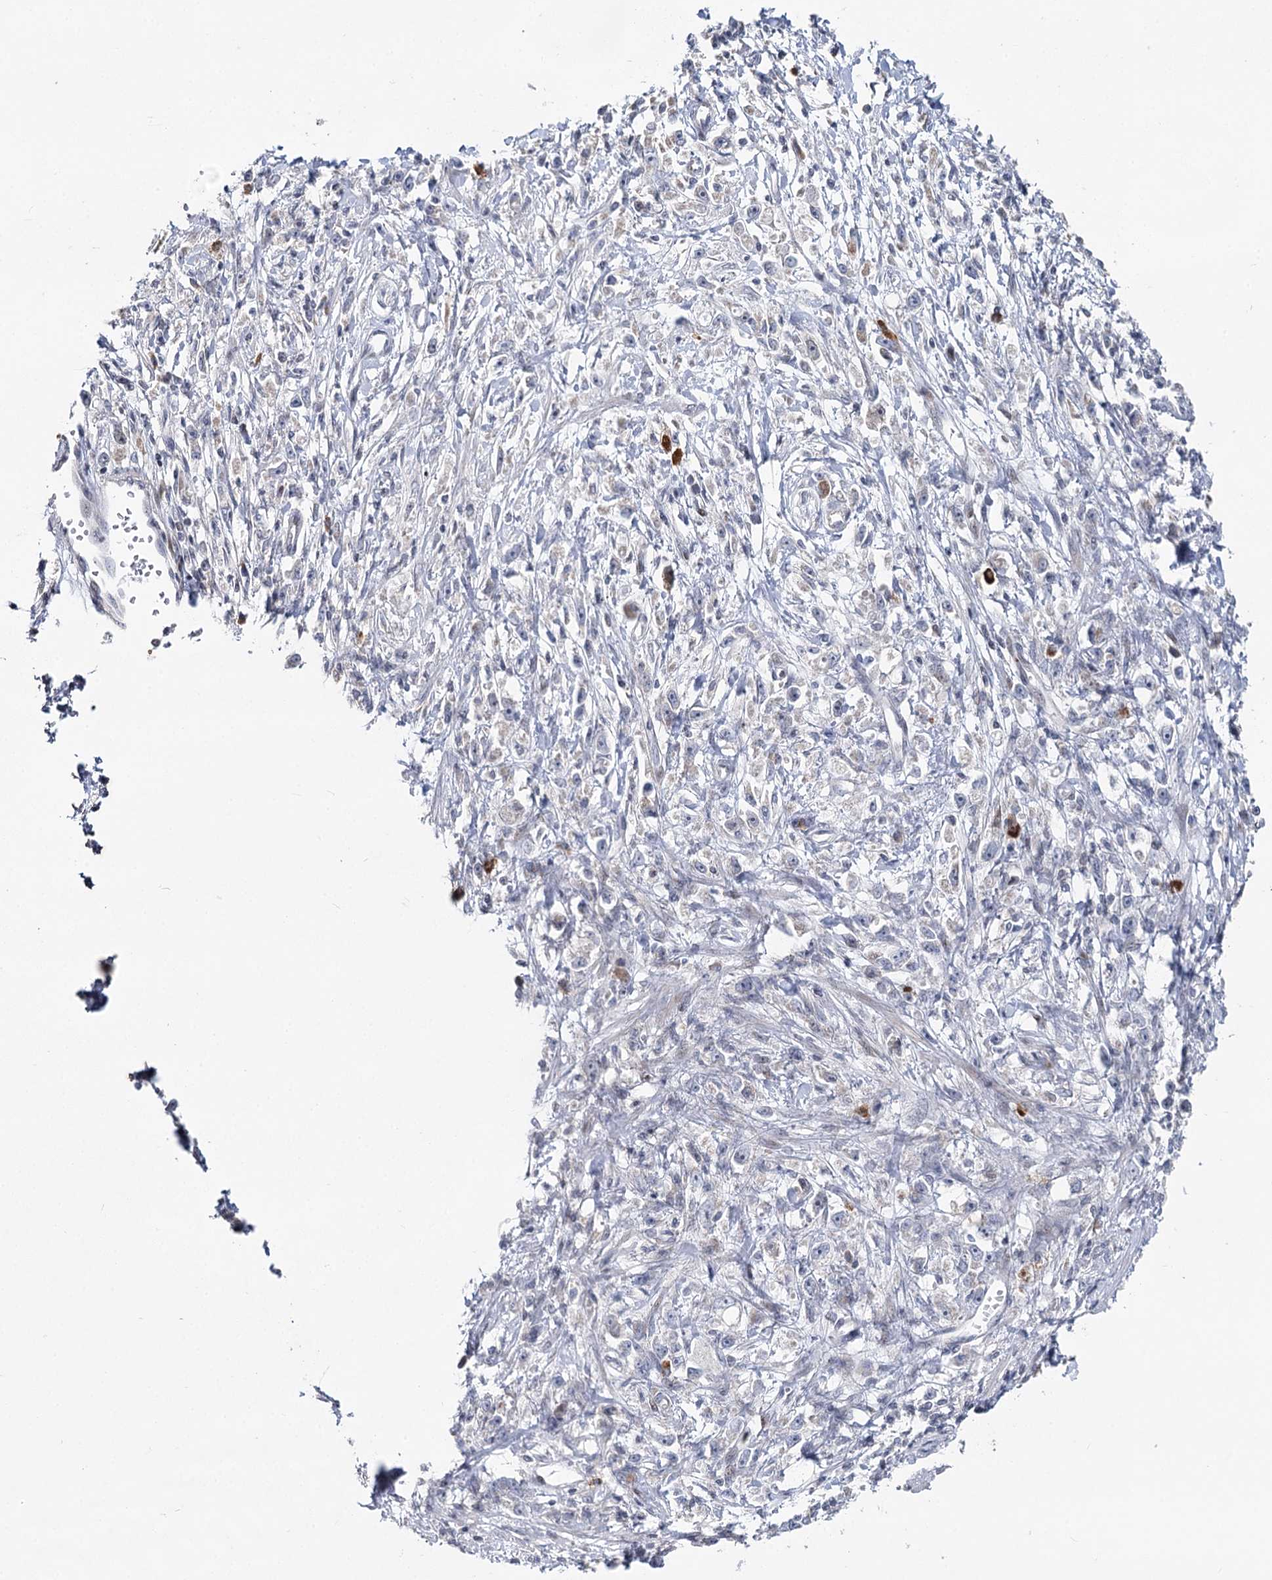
{"staining": {"intensity": "negative", "quantity": "none", "location": "none"}, "tissue": "stomach cancer", "cell_type": "Tumor cells", "image_type": "cancer", "snomed": [{"axis": "morphology", "description": "Adenocarcinoma, NOS"}, {"axis": "topography", "description": "Stomach"}], "caption": "The image displays no staining of tumor cells in stomach cancer (adenocarcinoma).", "gene": "PTGR1", "patient": {"sex": "female", "age": 59}}